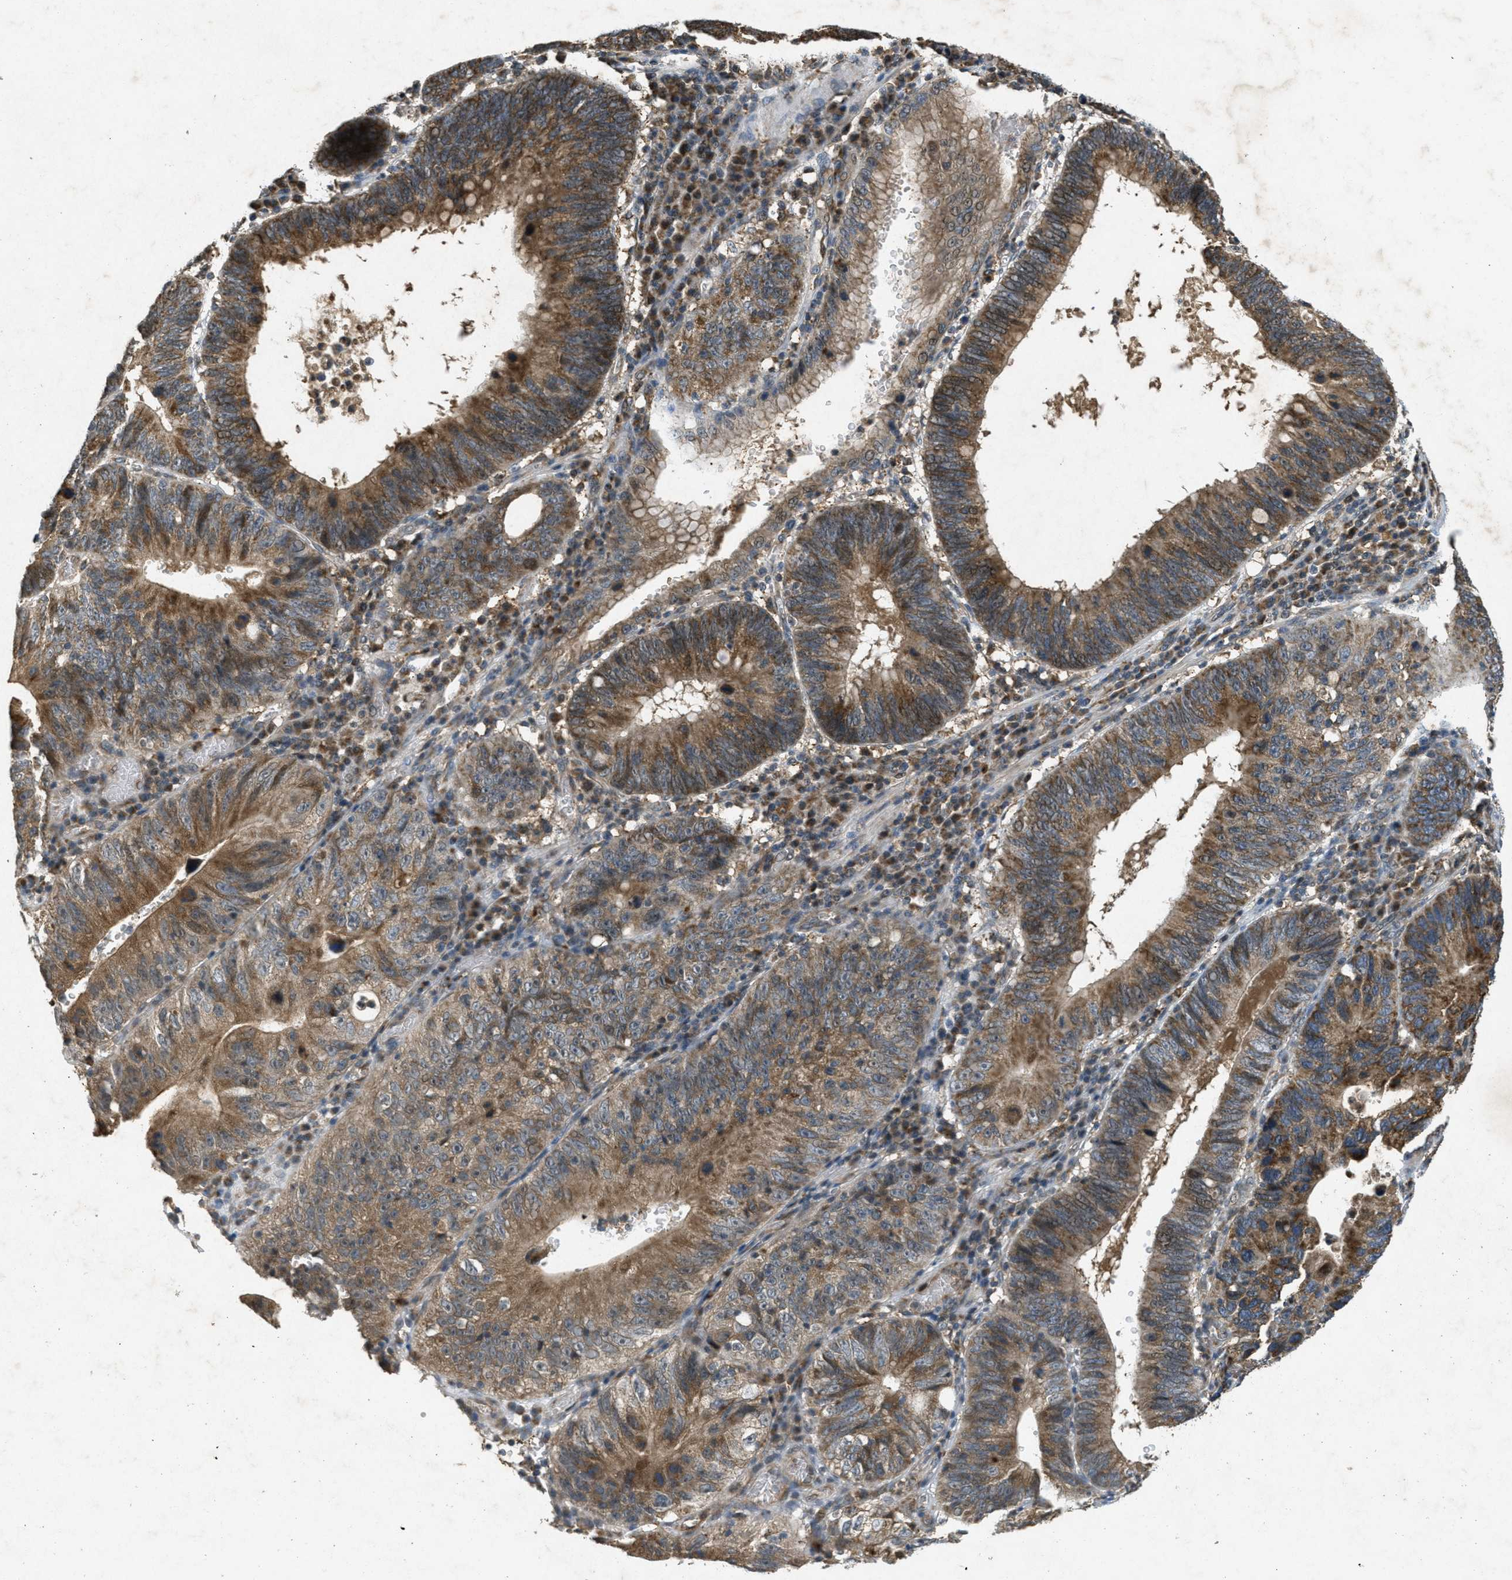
{"staining": {"intensity": "moderate", "quantity": ">75%", "location": "cytoplasmic/membranous"}, "tissue": "stomach cancer", "cell_type": "Tumor cells", "image_type": "cancer", "snomed": [{"axis": "morphology", "description": "Adenocarcinoma, NOS"}, {"axis": "topography", "description": "Stomach"}], "caption": "Stomach cancer stained for a protein demonstrates moderate cytoplasmic/membranous positivity in tumor cells.", "gene": "PPP1R15A", "patient": {"sex": "male", "age": 59}}